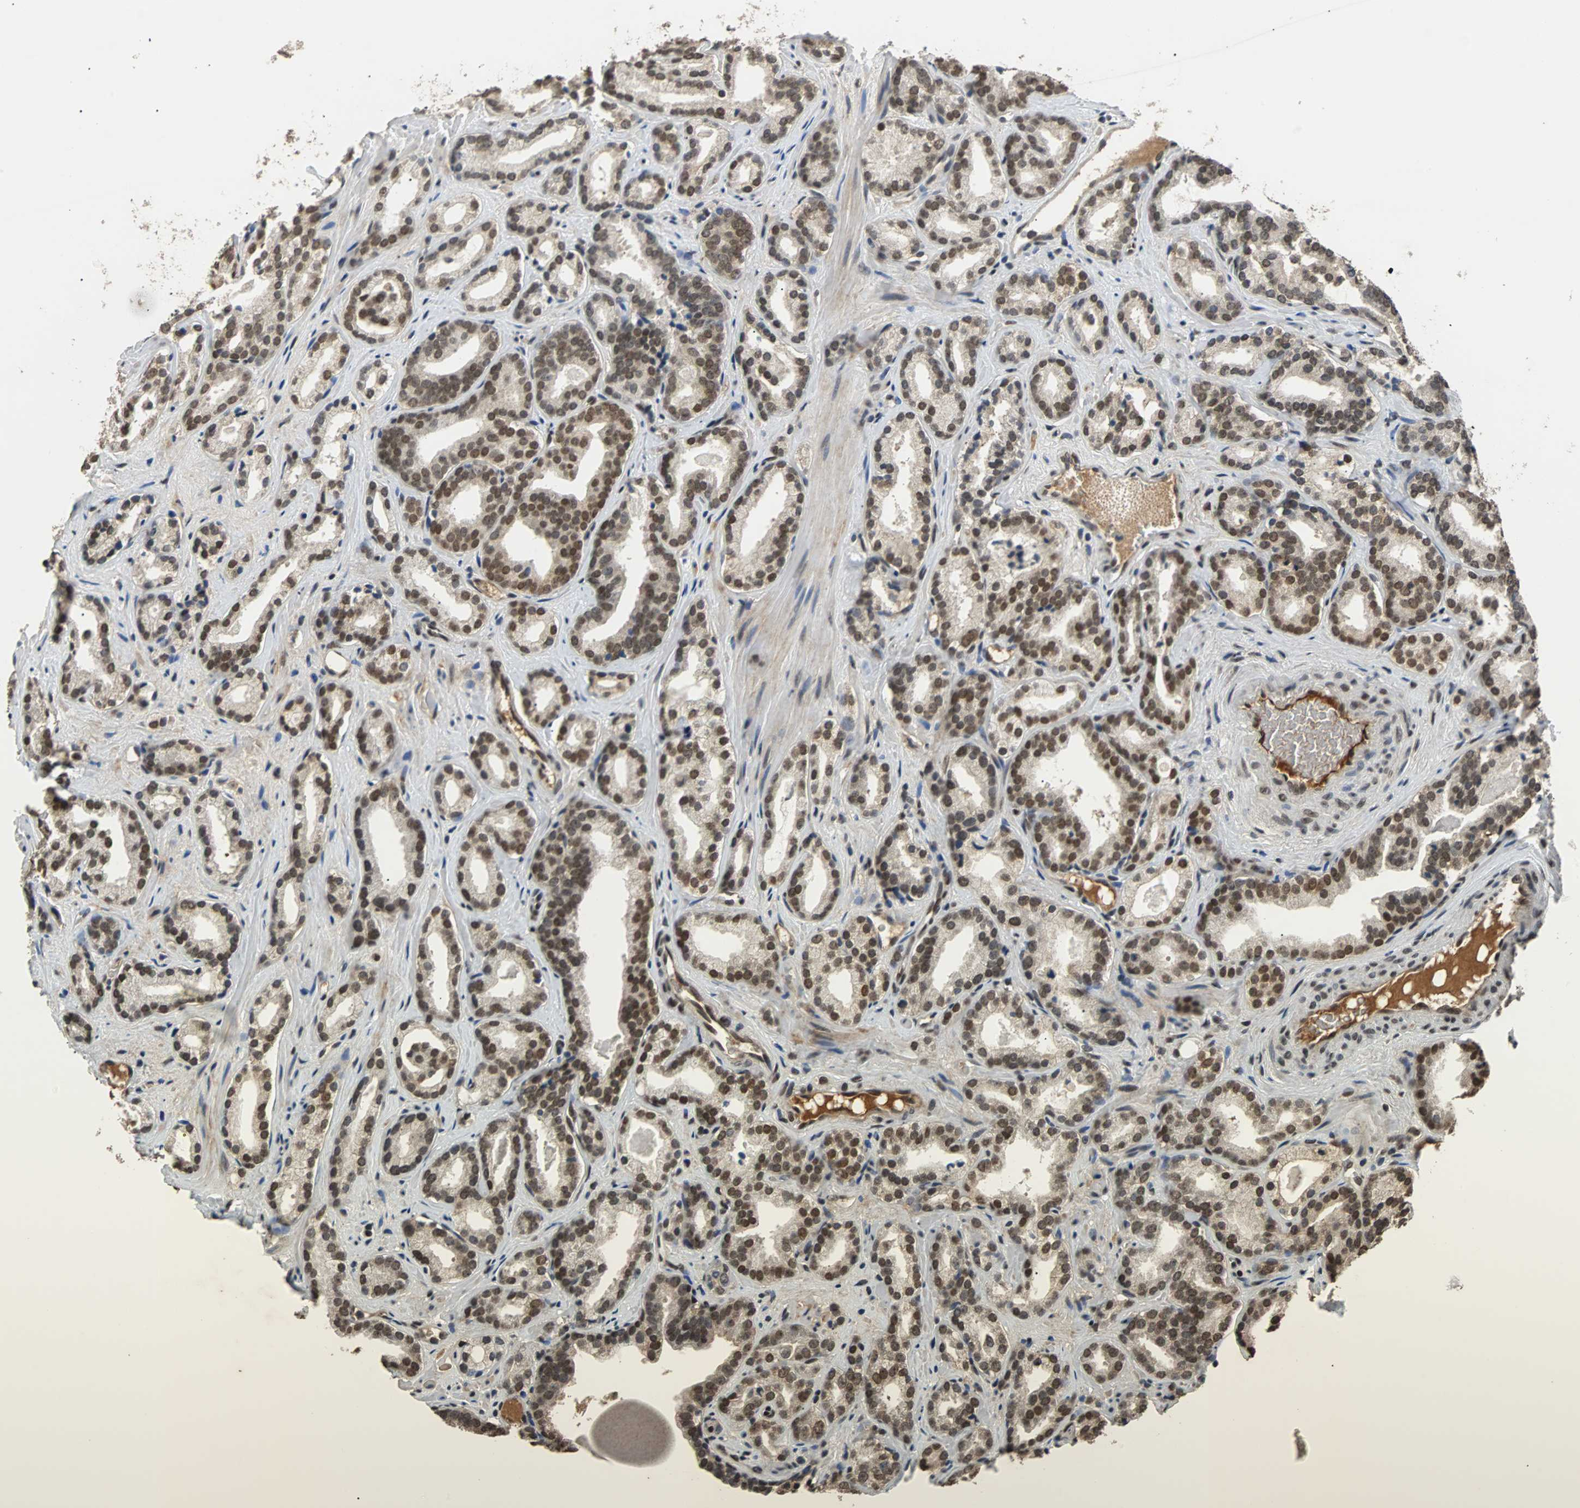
{"staining": {"intensity": "moderate", "quantity": ">75%", "location": "nuclear"}, "tissue": "prostate cancer", "cell_type": "Tumor cells", "image_type": "cancer", "snomed": [{"axis": "morphology", "description": "Adenocarcinoma, Low grade"}, {"axis": "topography", "description": "Prostate"}], "caption": "Immunohistochemistry (IHC) of adenocarcinoma (low-grade) (prostate) demonstrates medium levels of moderate nuclear staining in approximately >75% of tumor cells.", "gene": "PHC1", "patient": {"sex": "male", "age": 63}}